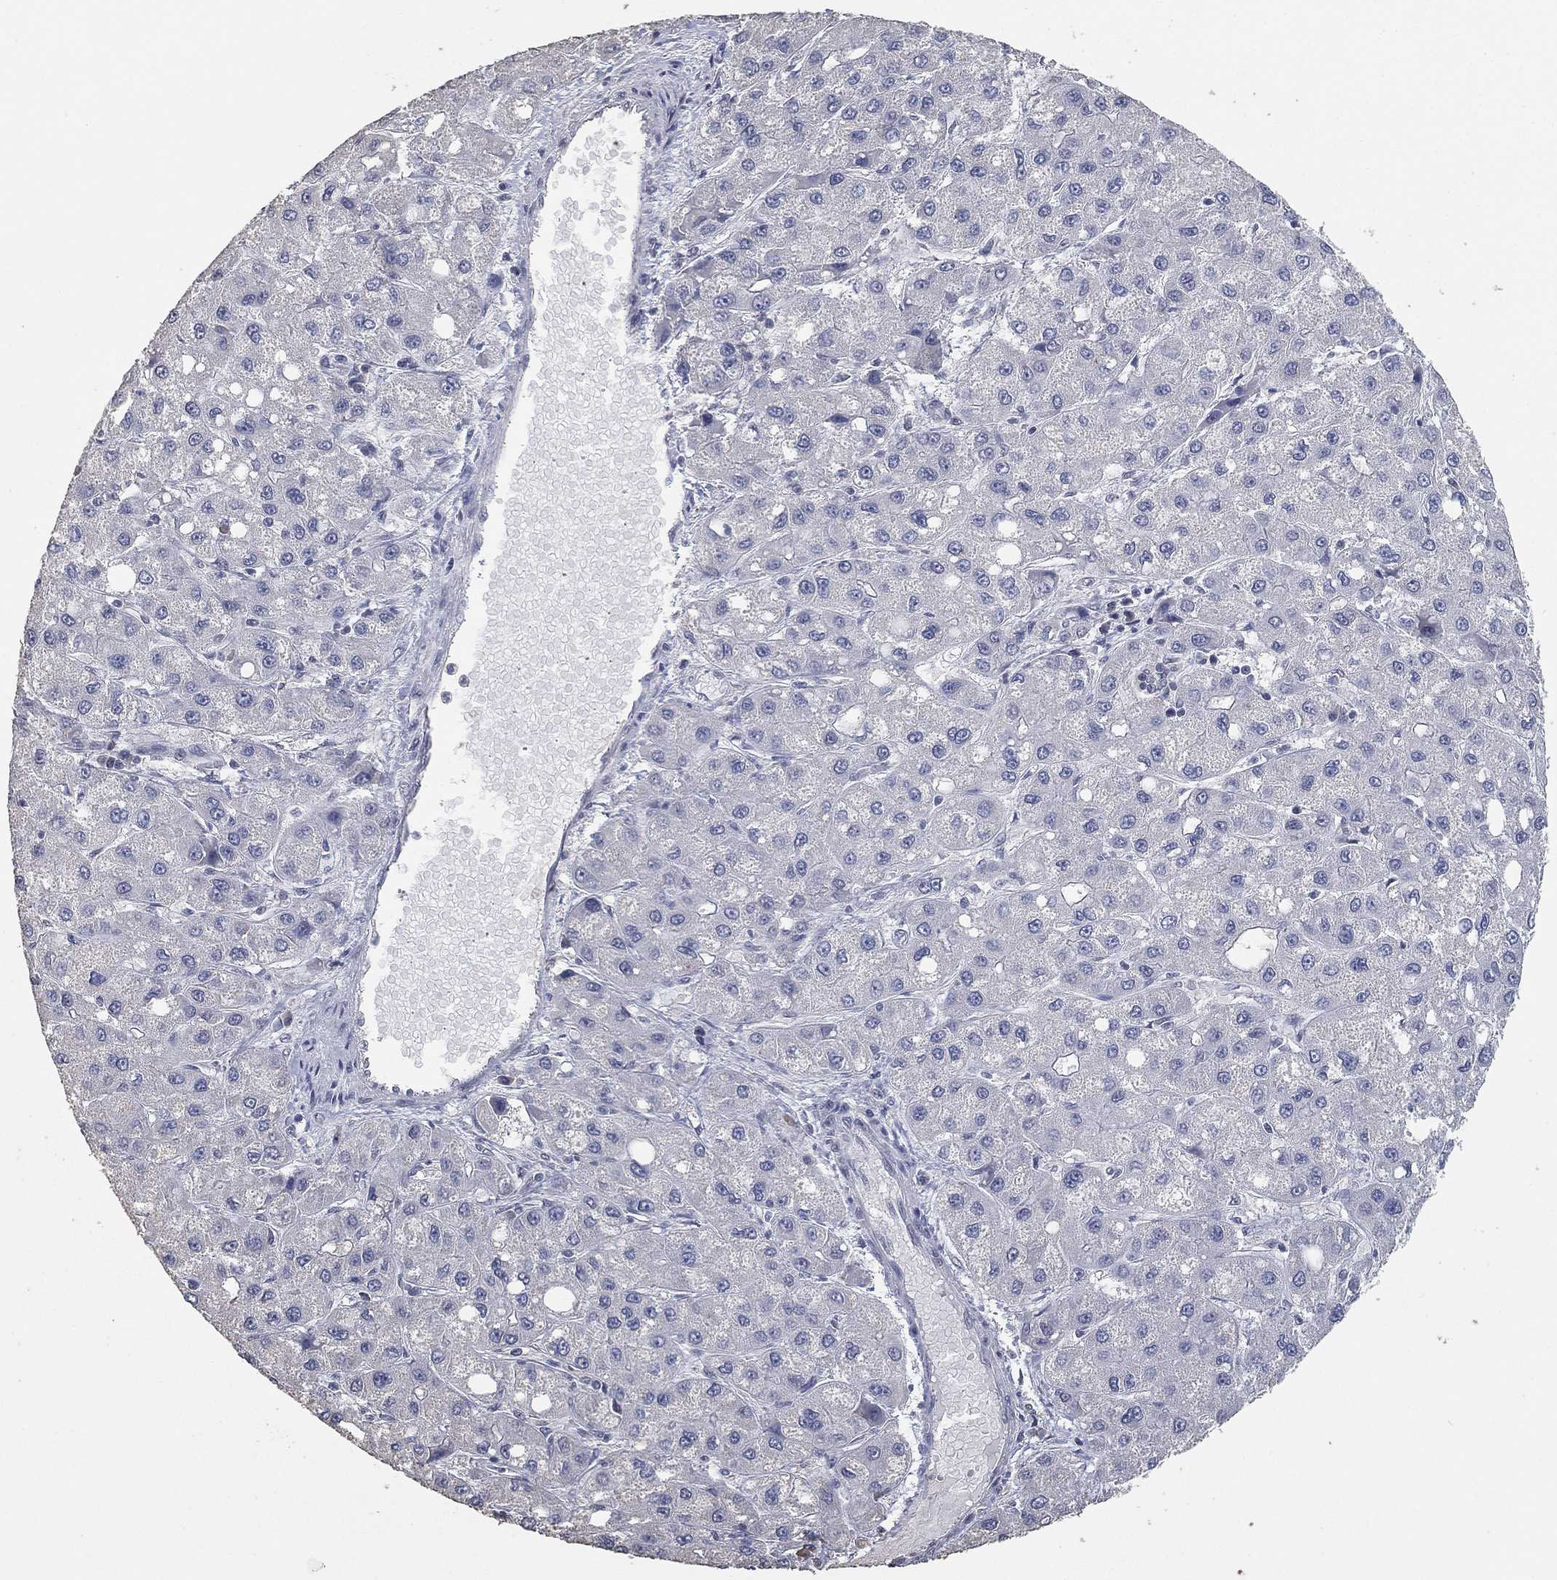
{"staining": {"intensity": "negative", "quantity": "none", "location": "none"}, "tissue": "liver cancer", "cell_type": "Tumor cells", "image_type": "cancer", "snomed": [{"axis": "morphology", "description": "Carcinoma, Hepatocellular, NOS"}, {"axis": "topography", "description": "Liver"}], "caption": "Immunohistochemistry image of liver cancer (hepatocellular carcinoma) stained for a protein (brown), which shows no expression in tumor cells.", "gene": "DSG1", "patient": {"sex": "male", "age": 73}}